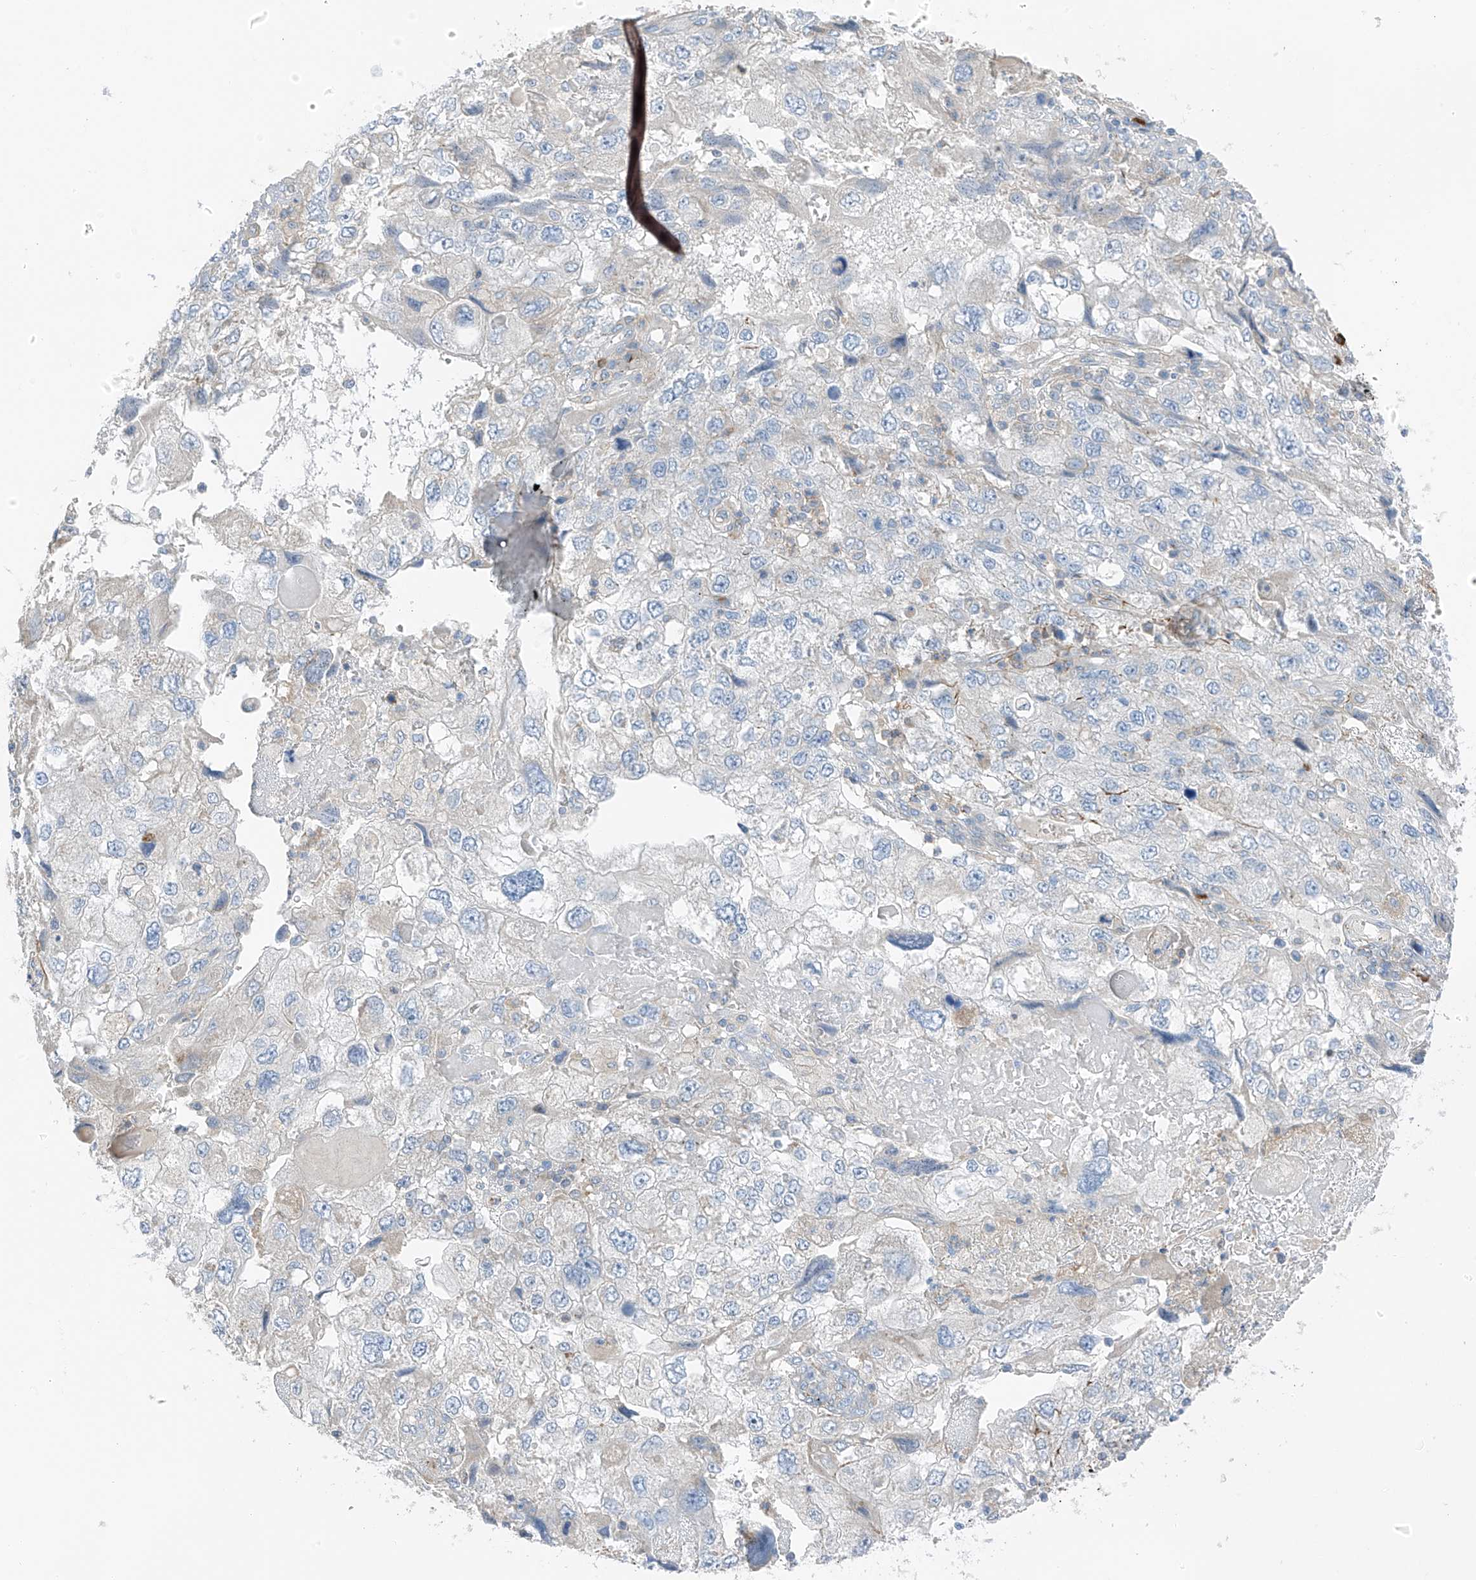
{"staining": {"intensity": "negative", "quantity": "none", "location": "none"}, "tissue": "endometrial cancer", "cell_type": "Tumor cells", "image_type": "cancer", "snomed": [{"axis": "morphology", "description": "Adenocarcinoma, NOS"}, {"axis": "topography", "description": "Endometrium"}], "caption": "A high-resolution photomicrograph shows IHC staining of adenocarcinoma (endometrial), which demonstrates no significant positivity in tumor cells.", "gene": "NALCN", "patient": {"sex": "female", "age": 49}}